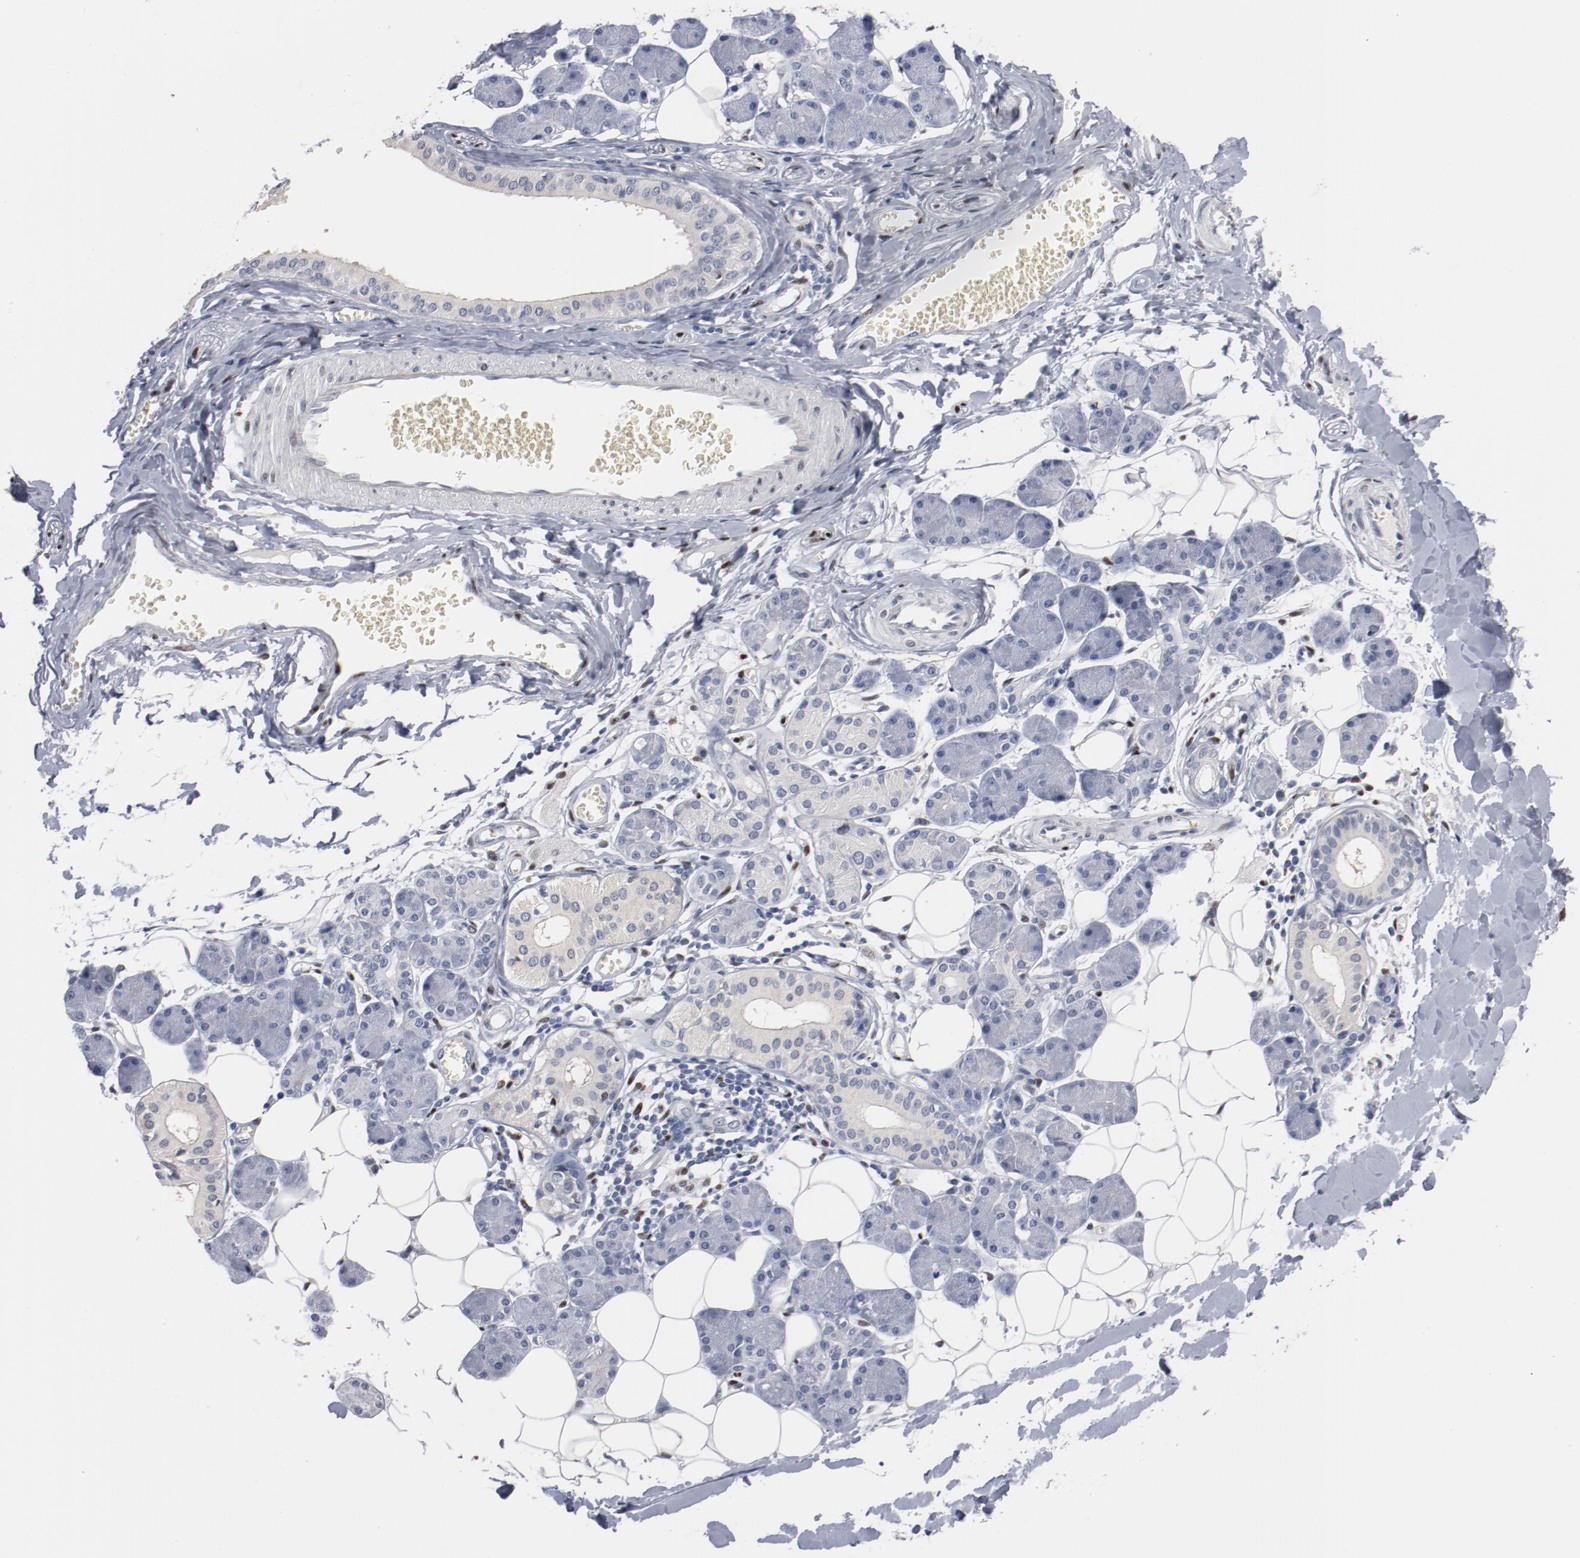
{"staining": {"intensity": "negative", "quantity": "none", "location": "none"}, "tissue": "salivary gland", "cell_type": "Glandular cells", "image_type": "normal", "snomed": [{"axis": "morphology", "description": "Normal tissue, NOS"}, {"axis": "morphology", "description": "Adenoma, NOS"}, {"axis": "topography", "description": "Salivary gland"}], "caption": "DAB (3,3'-diaminobenzidine) immunohistochemical staining of normal human salivary gland exhibits no significant expression in glandular cells.", "gene": "ZEB2", "patient": {"sex": "female", "age": 32}}